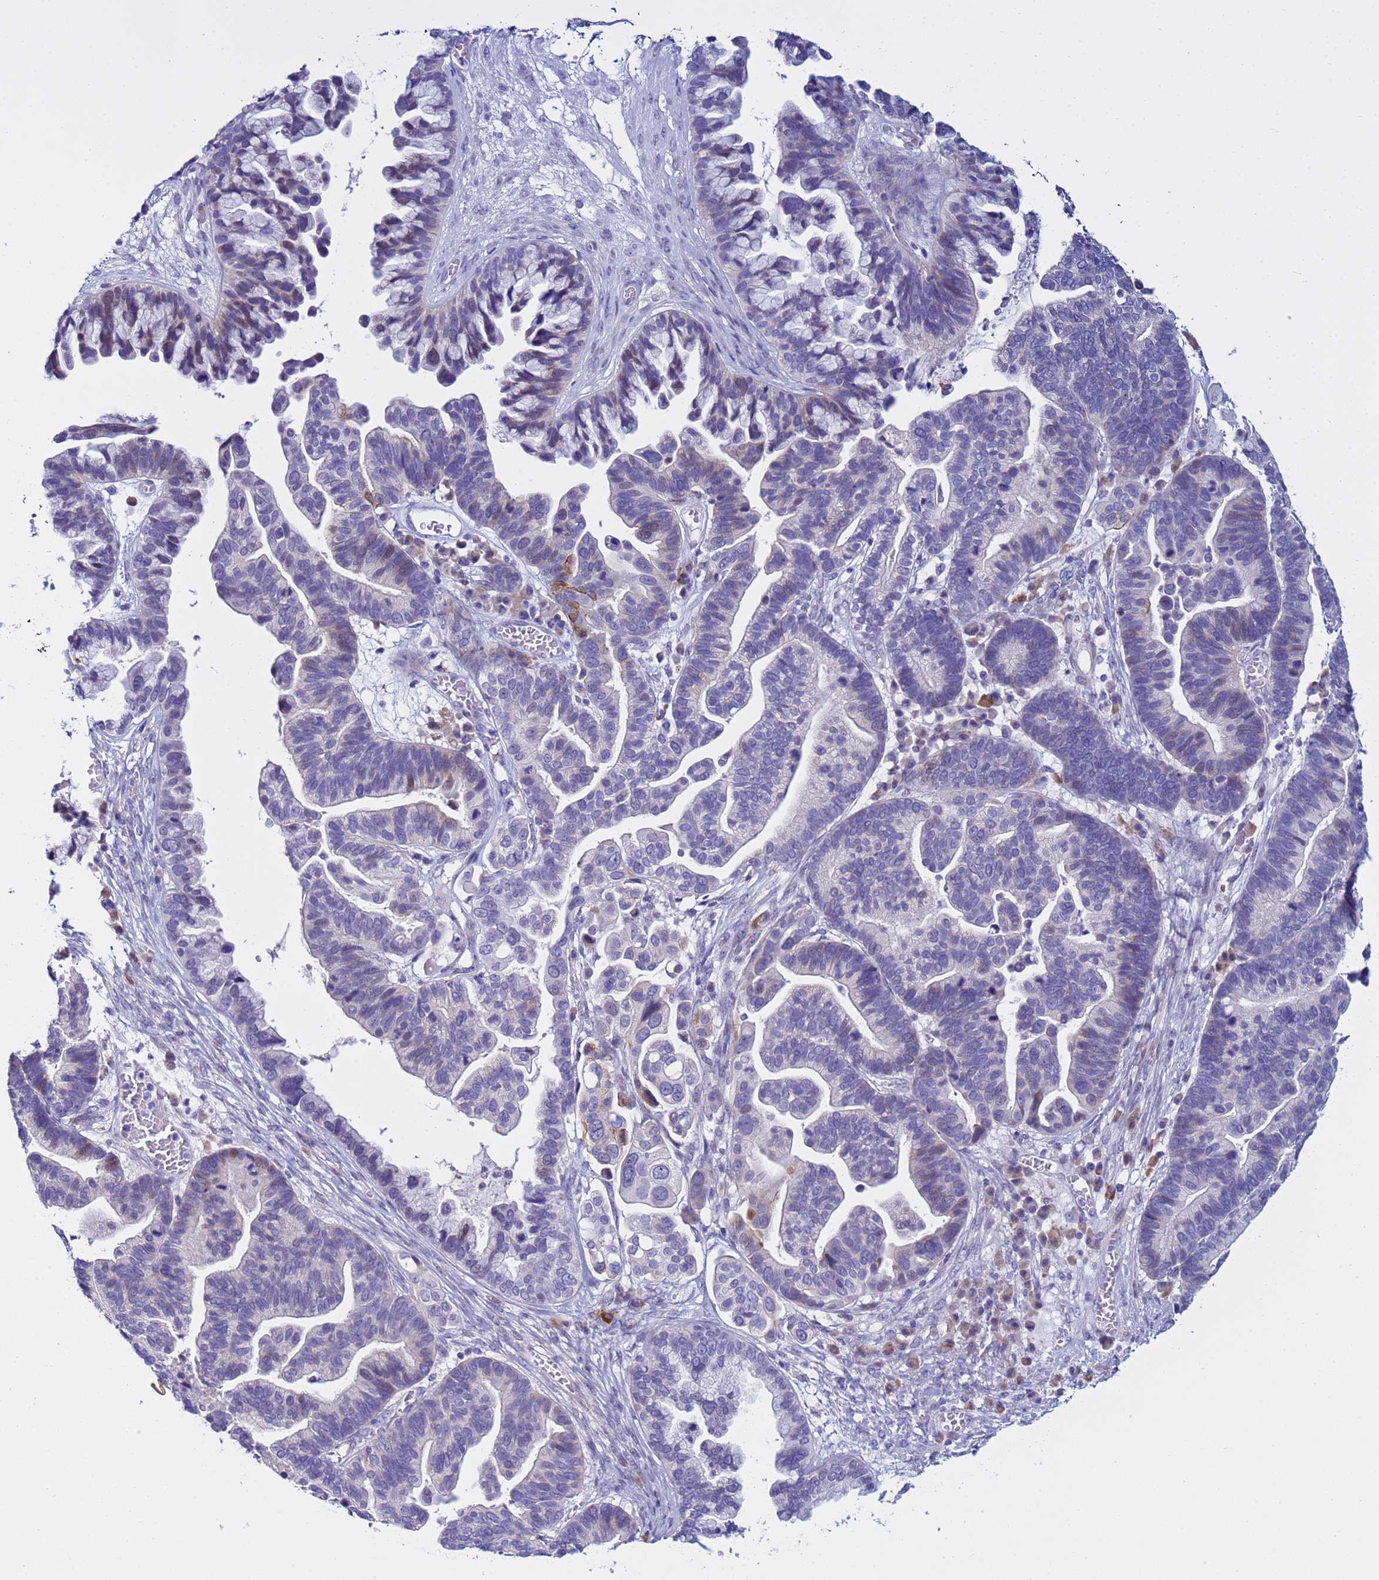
{"staining": {"intensity": "weak", "quantity": "<25%", "location": "cytoplasmic/membranous"}, "tissue": "ovarian cancer", "cell_type": "Tumor cells", "image_type": "cancer", "snomed": [{"axis": "morphology", "description": "Cystadenocarcinoma, serous, NOS"}, {"axis": "topography", "description": "Ovary"}], "caption": "Tumor cells show no significant protein positivity in ovarian cancer.", "gene": "IGSF11", "patient": {"sex": "female", "age": 56}}